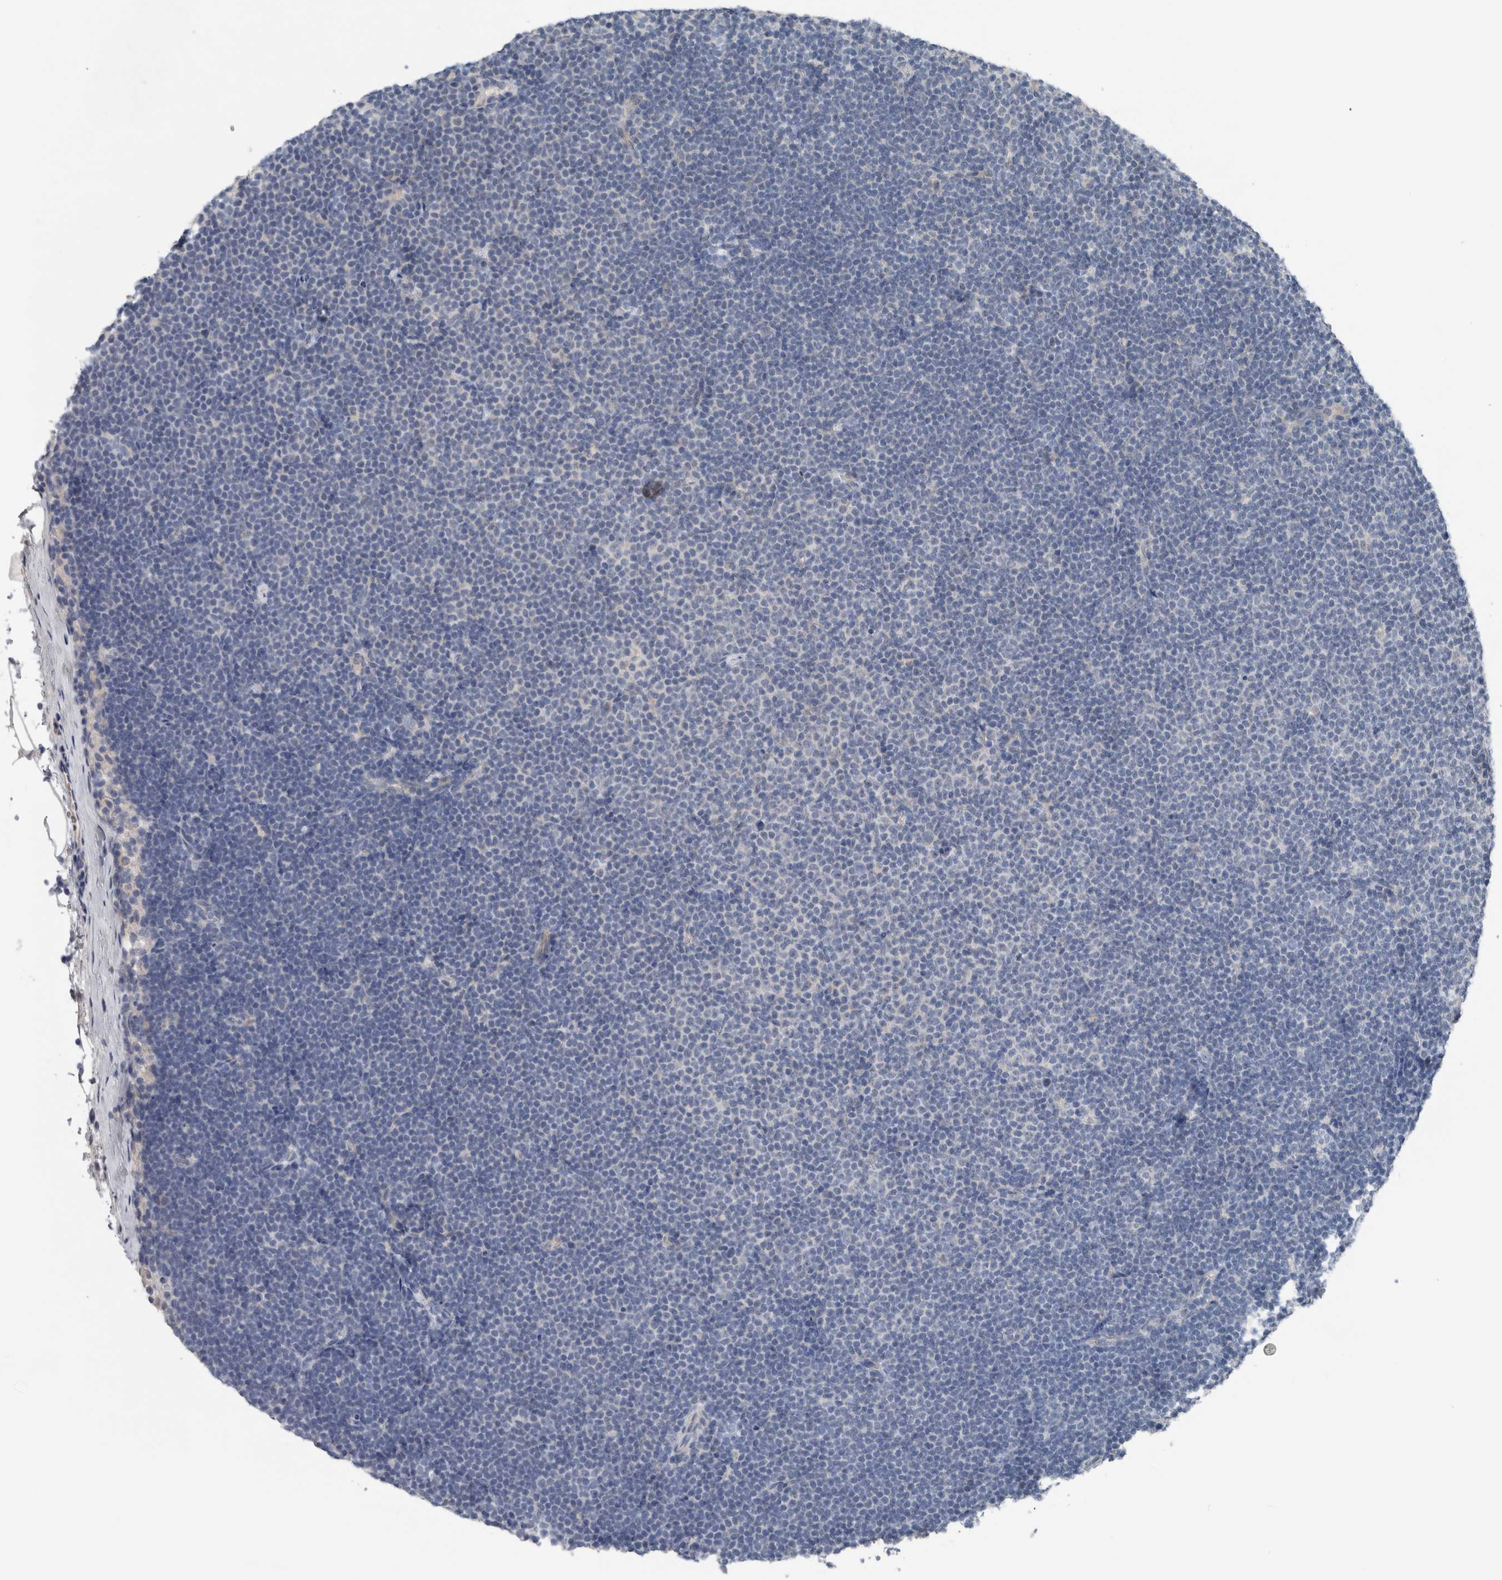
{"staining": {"intensity": "negative", "quantity": "none", "location": "none"}, "tissue": "lymphoma", "cell_type": "Tumor cells", "image_type": "cancer", "snomed": [{"axis": "morphology", "description": "Malignant lymphoma, non-Hodgkin's type, Low grade"}, {"axis": "topography", "description": "Lymph node"}], "caption": "Immunohistochemistry (IHC) photomicrograph of neoplastic tissue: human malignant lymphoma, non-Hodgkin's type (low-grade) stained with DAB (3,3'-diaminobenzidine) demonstrates no significant protein expression in tumor cells.", "gene": "CRNN", "patient": {"sex": "female", "age": 53}}